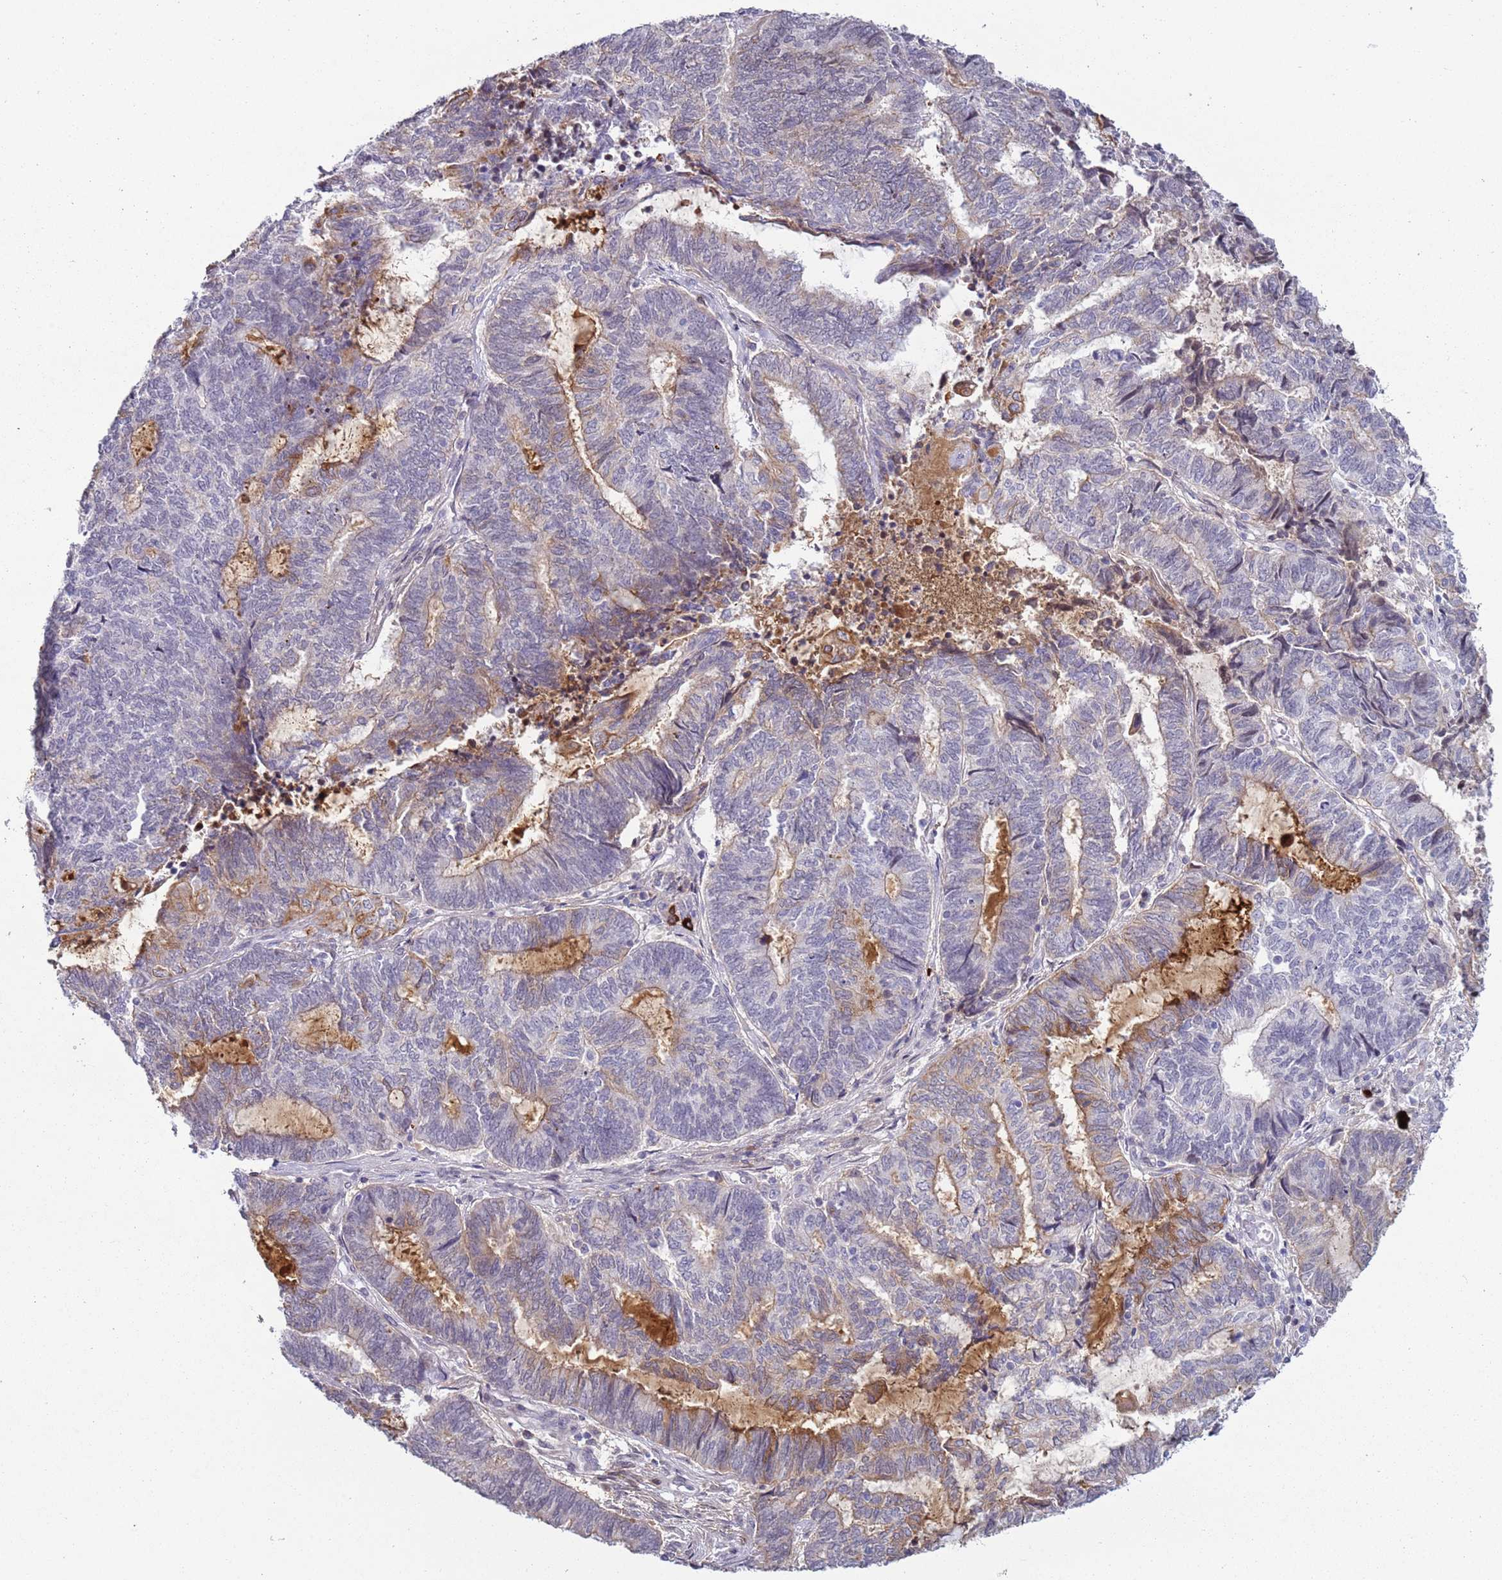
{"staining": {"intensity": "weak", "quantity": "25%-75%", "location": "cytoplasmic/membranous"}, "tissue": "endometrial cancer", "cell_type": "Tumor cells", "image_type": "cancer", "snomed": [{"axis": "morphology", "description": "Adenocarcinoma, NOS"}, {"axis": "topography", "description": "Uterus"}, {"axis": "topography", "description": "Endometrium"}], "caption": "Human adenocarcinoma (endometrial) stained with a protein marker demonstrates weak staining in tumor cells.", "gene": "NPAP1", "patient": {"sex": "female", "age": 70}}